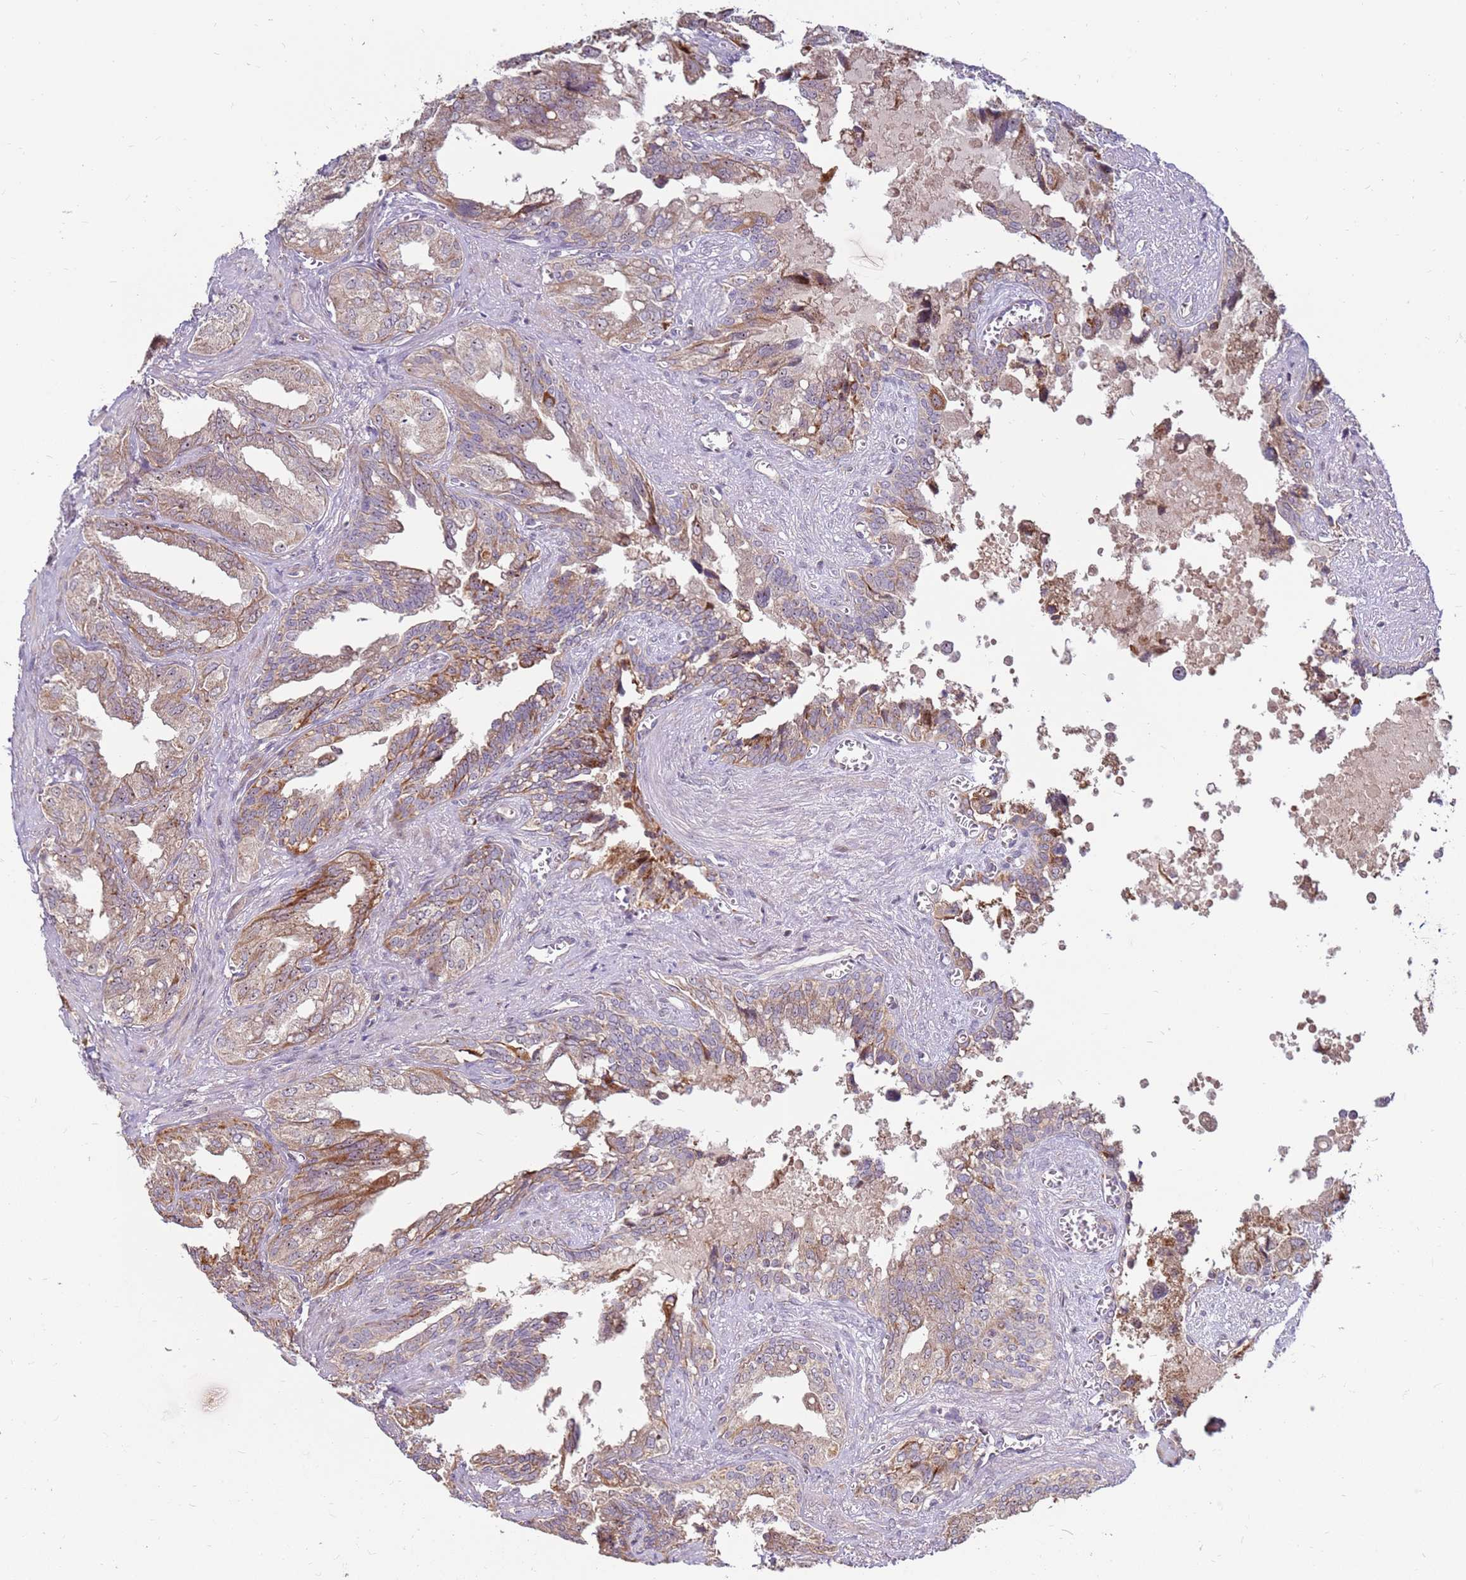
{"staining": {"intensity": "moderate", "quantity": ">75%", "location": "cytoplasmic/membranous"}, "tissue": "seminal vesicle", "cell_type": "Glandular cells", "image_type": "normal", "snomed": [{"axis": "morphology", "description": "Normal tissue, NOS"}, {"axis": "topography", "description": "Seminal veicle"}], "caption": "The immunohistochemical stain labels moderate cytoplasmic/membranous staining in glandular cells of normal seminal vesicle. The staining was performed using DAB to visualize the protein expression in brown, while the nuclei were stained in blue with hematoxylin (Magnification: 20x).", "gene": "KIF25", "patient": {"sex": "male", "age": 67}}